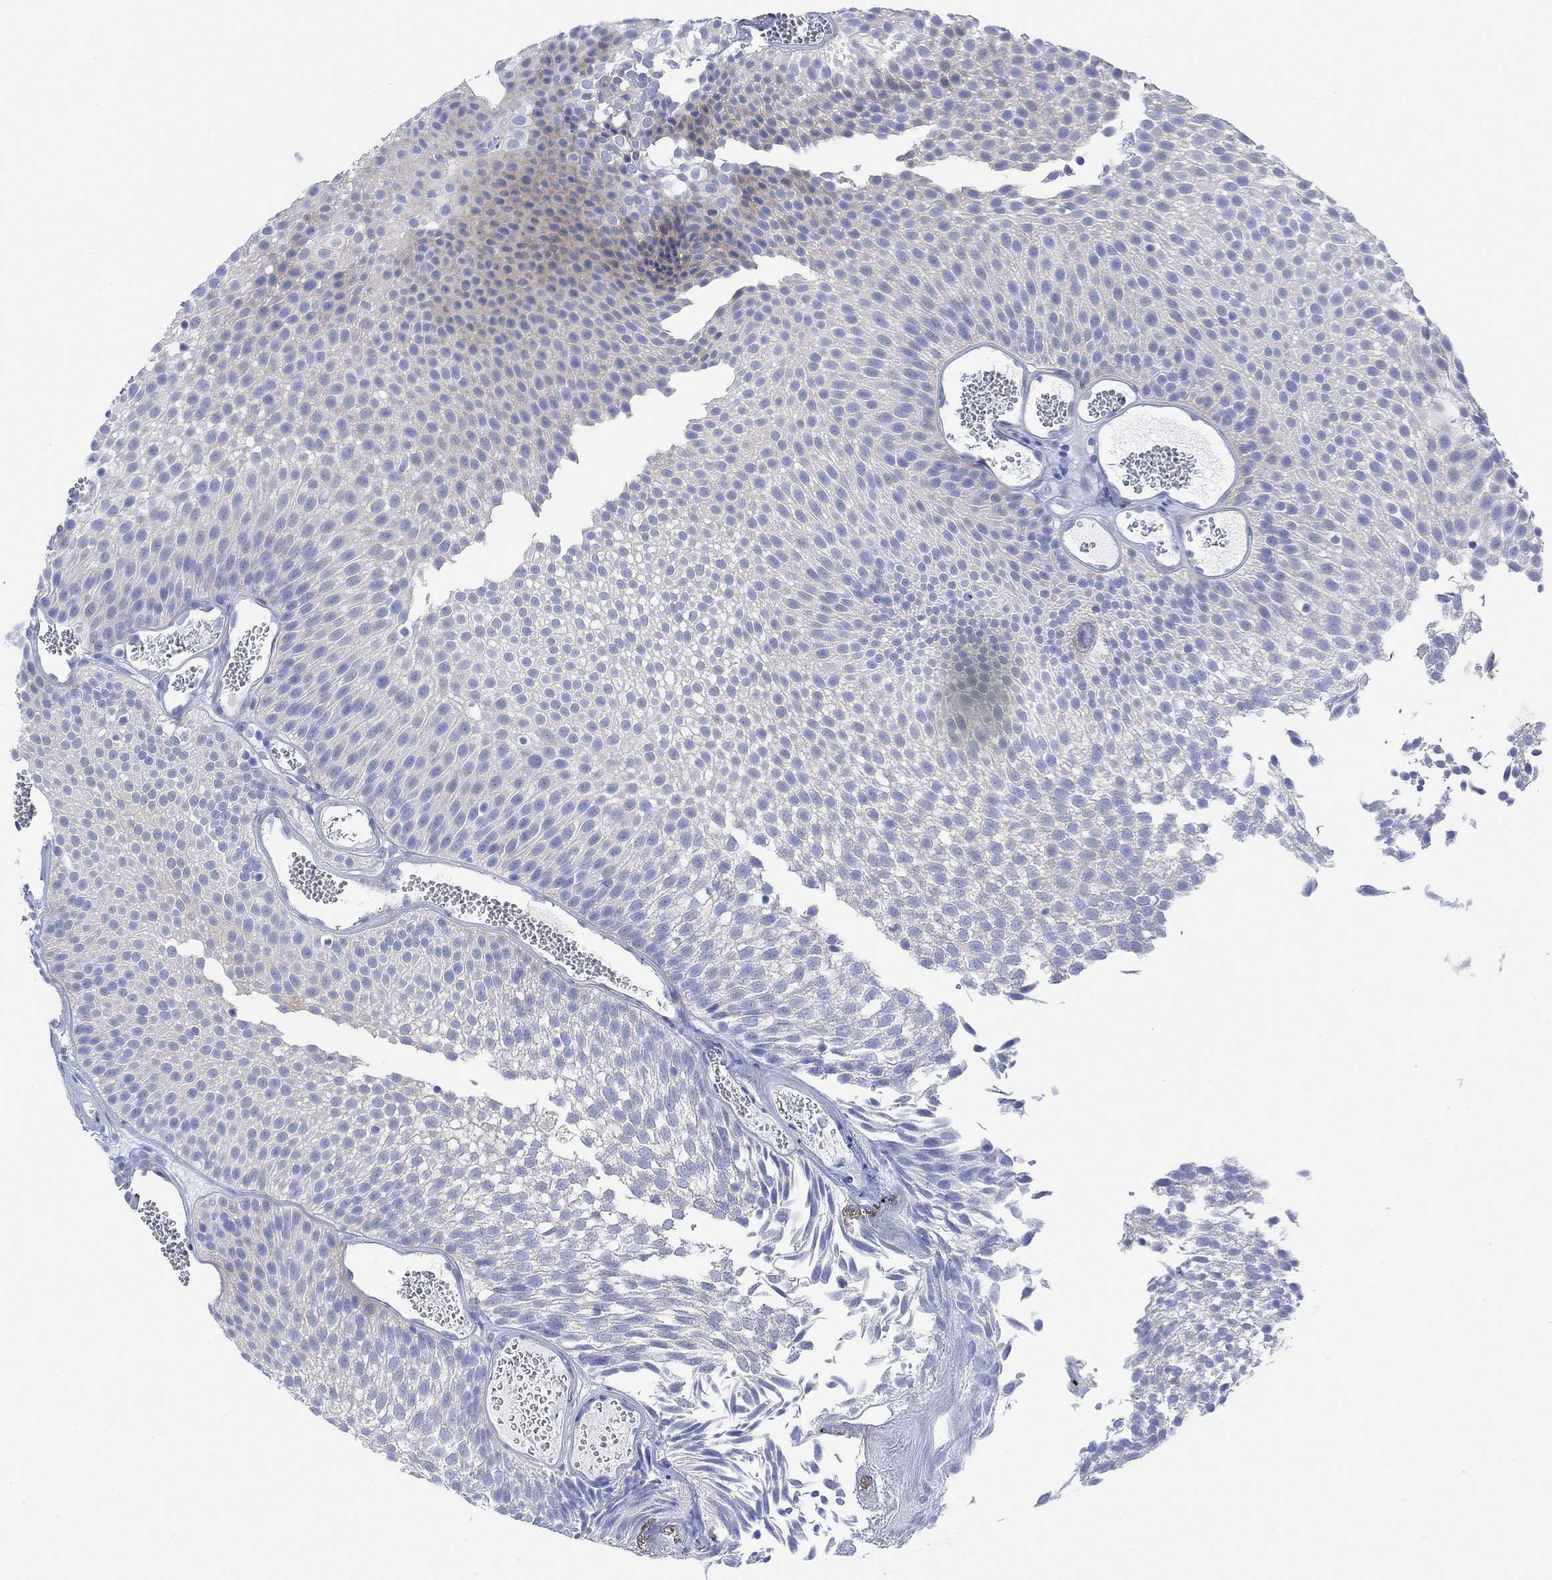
{"staining": {"intensity": "negative", "quantity": "none", "location": "none"}, "tissue": "urothelial cancer", "cell_type": "Tumor cells", "image_type": "cancer", "snomed": [{"axis": "morphology", "description": "Urothelial carcinoma, Low grade"}, {"axis": "topography", "description": "Urinary bladder"}], "caption": "Immunohistochemistry of urothelial carcinoma (low-grade) reveals no expression in tumor cells.", "gene": "TLDC2", "patient": {"sex": "male", "age": 52}}